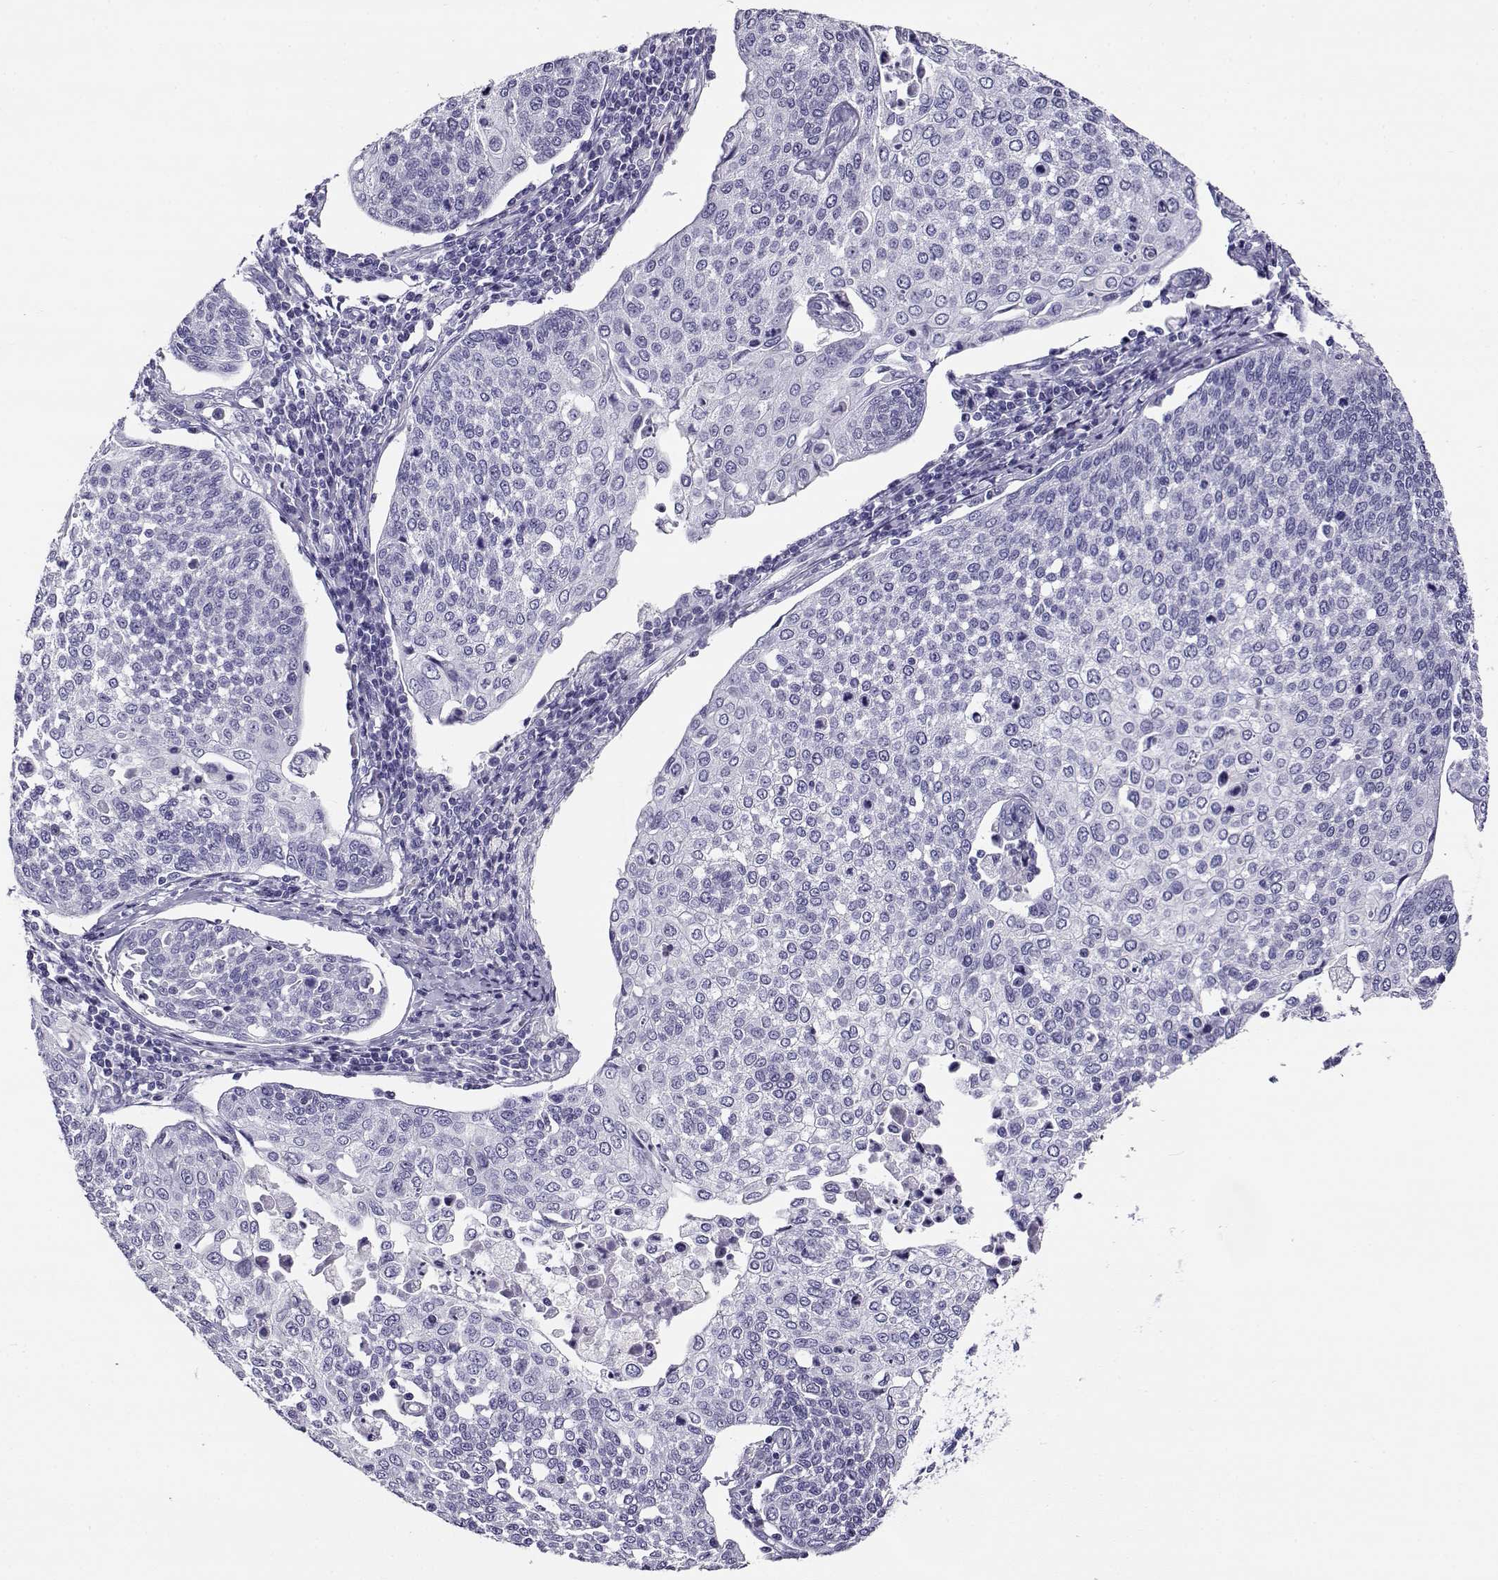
{"staining": {"intensity": "negative", "quantity": "none", "location": "none"}, "tissue": "cervical cancer", "cell_type": "Tumor cells", "image_type": "cancer", "snomed": [{"axis": "morphology", "description": "Squamous cell carcinoma, NOS"}, {"axis": "topography", "description": "Cervix"}], "caption": "Protein analysis of squamous cell carcinoma (cervical) shows no significant expression in tumor cells.", "gene": "CABS1", "patient": {"sex": "female", "age": 34}}